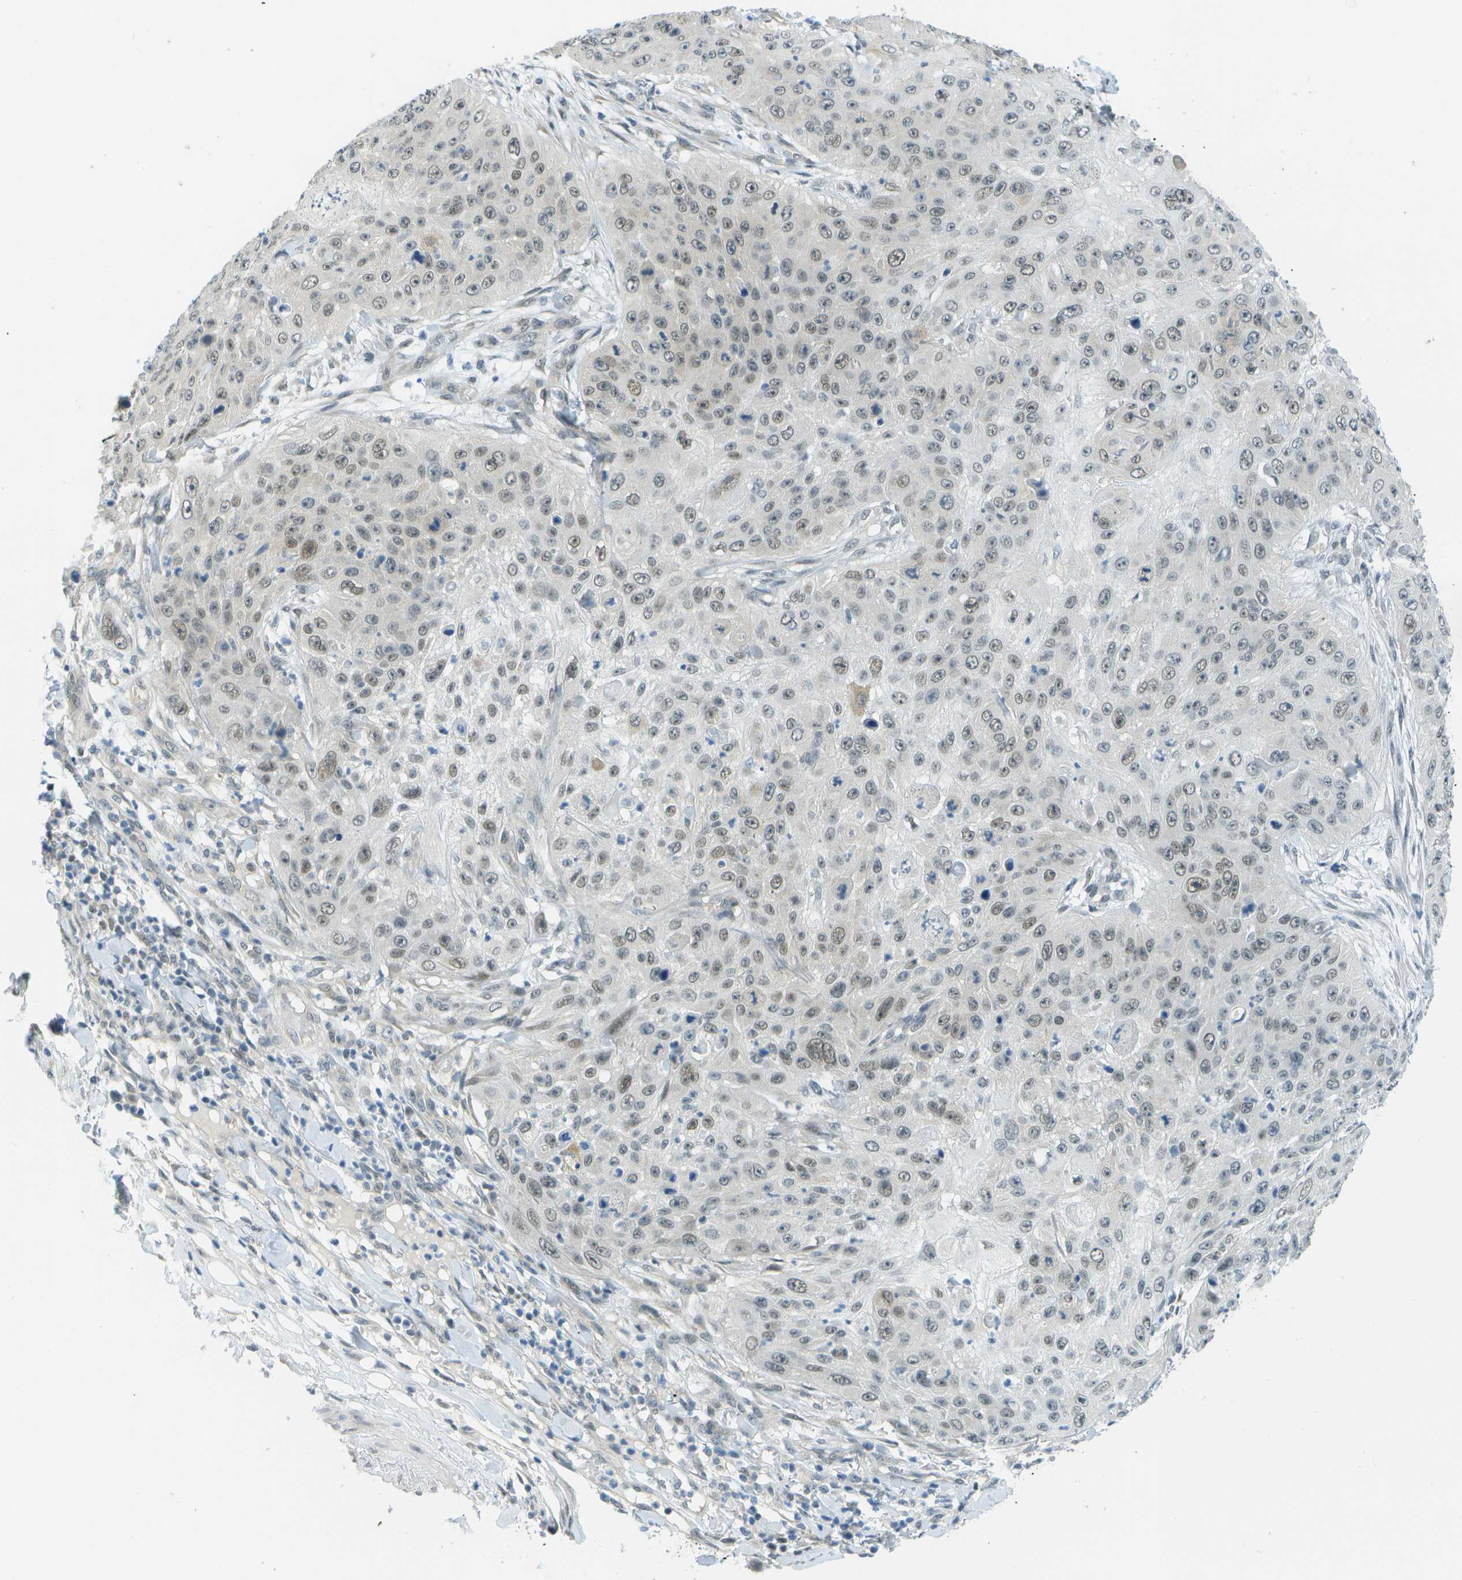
{"staining": {"intensity": "weak", "quantity": ">75%", "location": "nuclear"}, "tissue": "skin cancer", "cell_type": "Tumor cells", "image_type": "cancer", "snomed": [{"axis": "morphology", "description": "Squamous cell carcinoma, NOS"}, {"axis": "topography", "description": "Skin"}], "caption": "The immunohistochemical stain shows weak nuclear expression in tumor cells of skin squamous cell carcinoma tissue.", "gene": "ARID1B", "patient": {"sex": "female", "age": 80}}